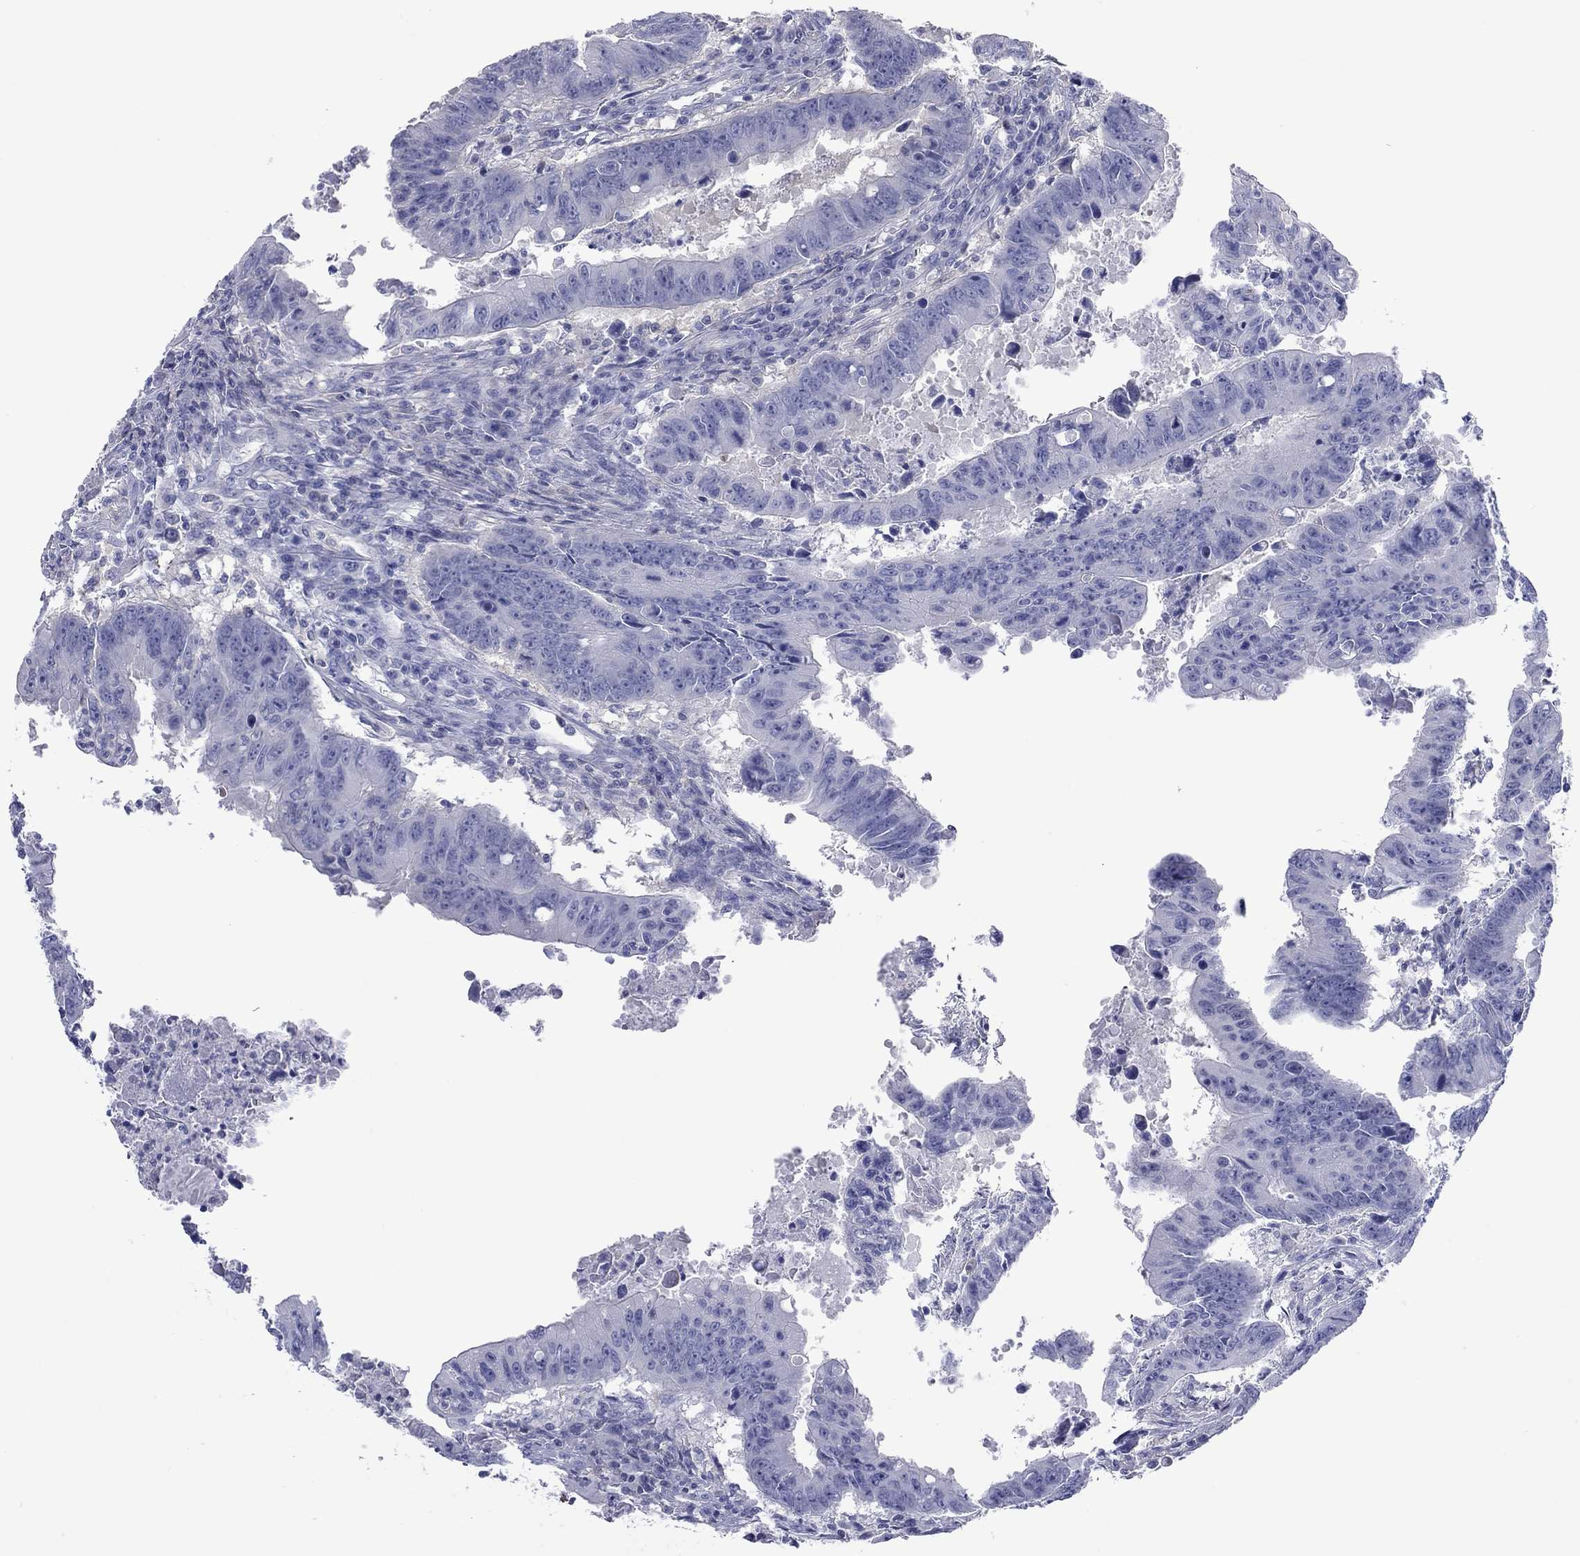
{"staining": {"intensity": "negative", "quantity": "none", "location": "none"}, "tissue": "colorectal cancer", "cell_type": "Tumor cells", "image_type": "cancer", "snomed": [{"axis": "morphology", "description": "Adenocarcinoma, NOS"}, {"axis": "topography", "description": "Colon"}], "caption": "There is no significant expression in tumor cells of colorectal cancer. The staining is performed using DAB (3,3'-diaminobenzidine) brown chromogen with nuclei counter-stained in using hematoxylin.", "gene": "ACTL7B", "patient": {"sex": "female", "age": 87}}